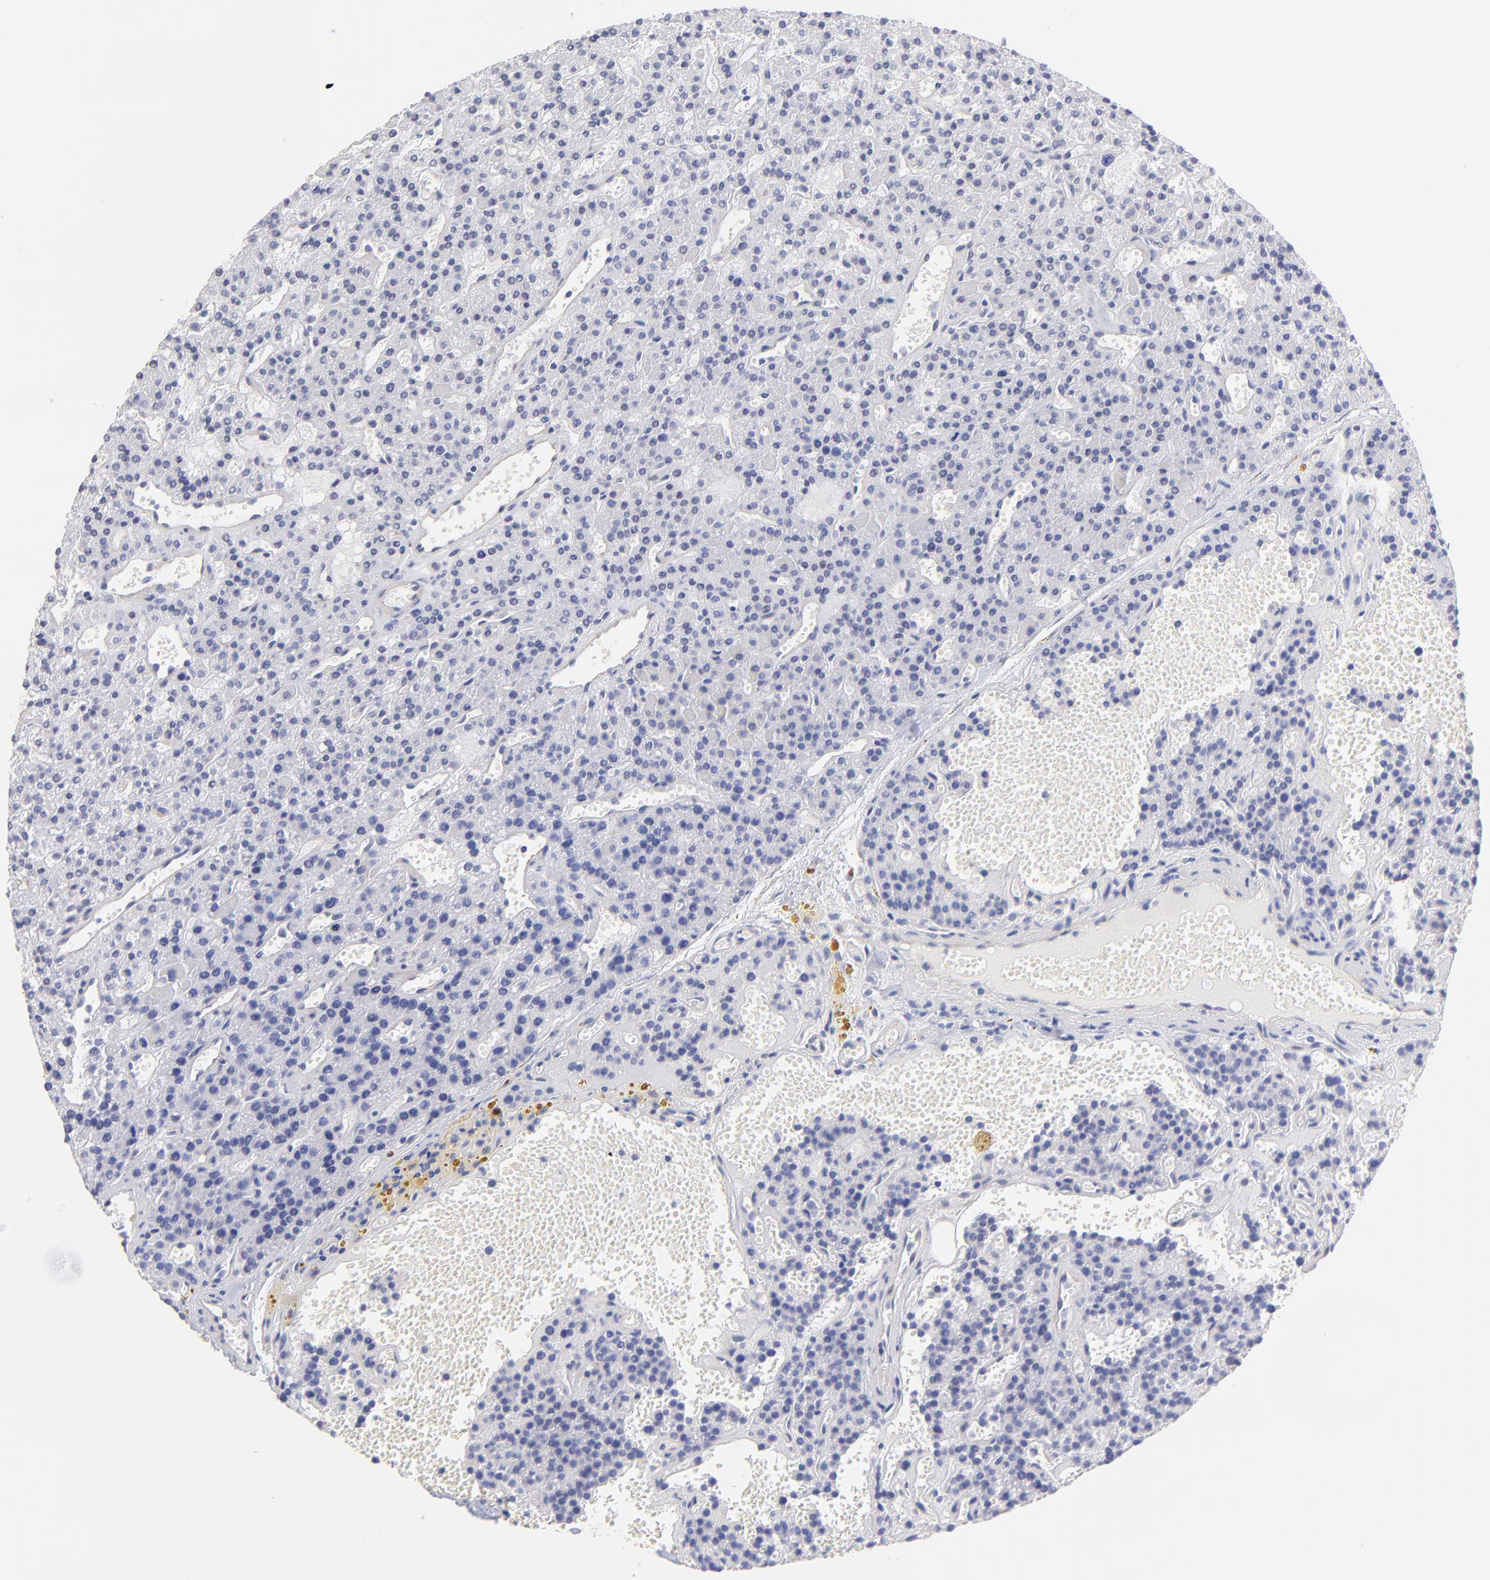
{"staining": {"intensity": "negative", "quantity": "none", "location": "none"}, "tissue": "parathyroid gland", "cell_type": "Glandular cells", "image_type": "normal", "snomed": [{"axis": "morphology", "description": "Normal tissue, NOS"}, {"axis": "topography", "description": "Parathyroid gland"}], "caption": "Parathyroid gland stained for a protein using immunohistochemistry demonstrates no positivity glandular cells.", "gene": "ACTRT1", "patient": {"sex": "male", "age": 25}}